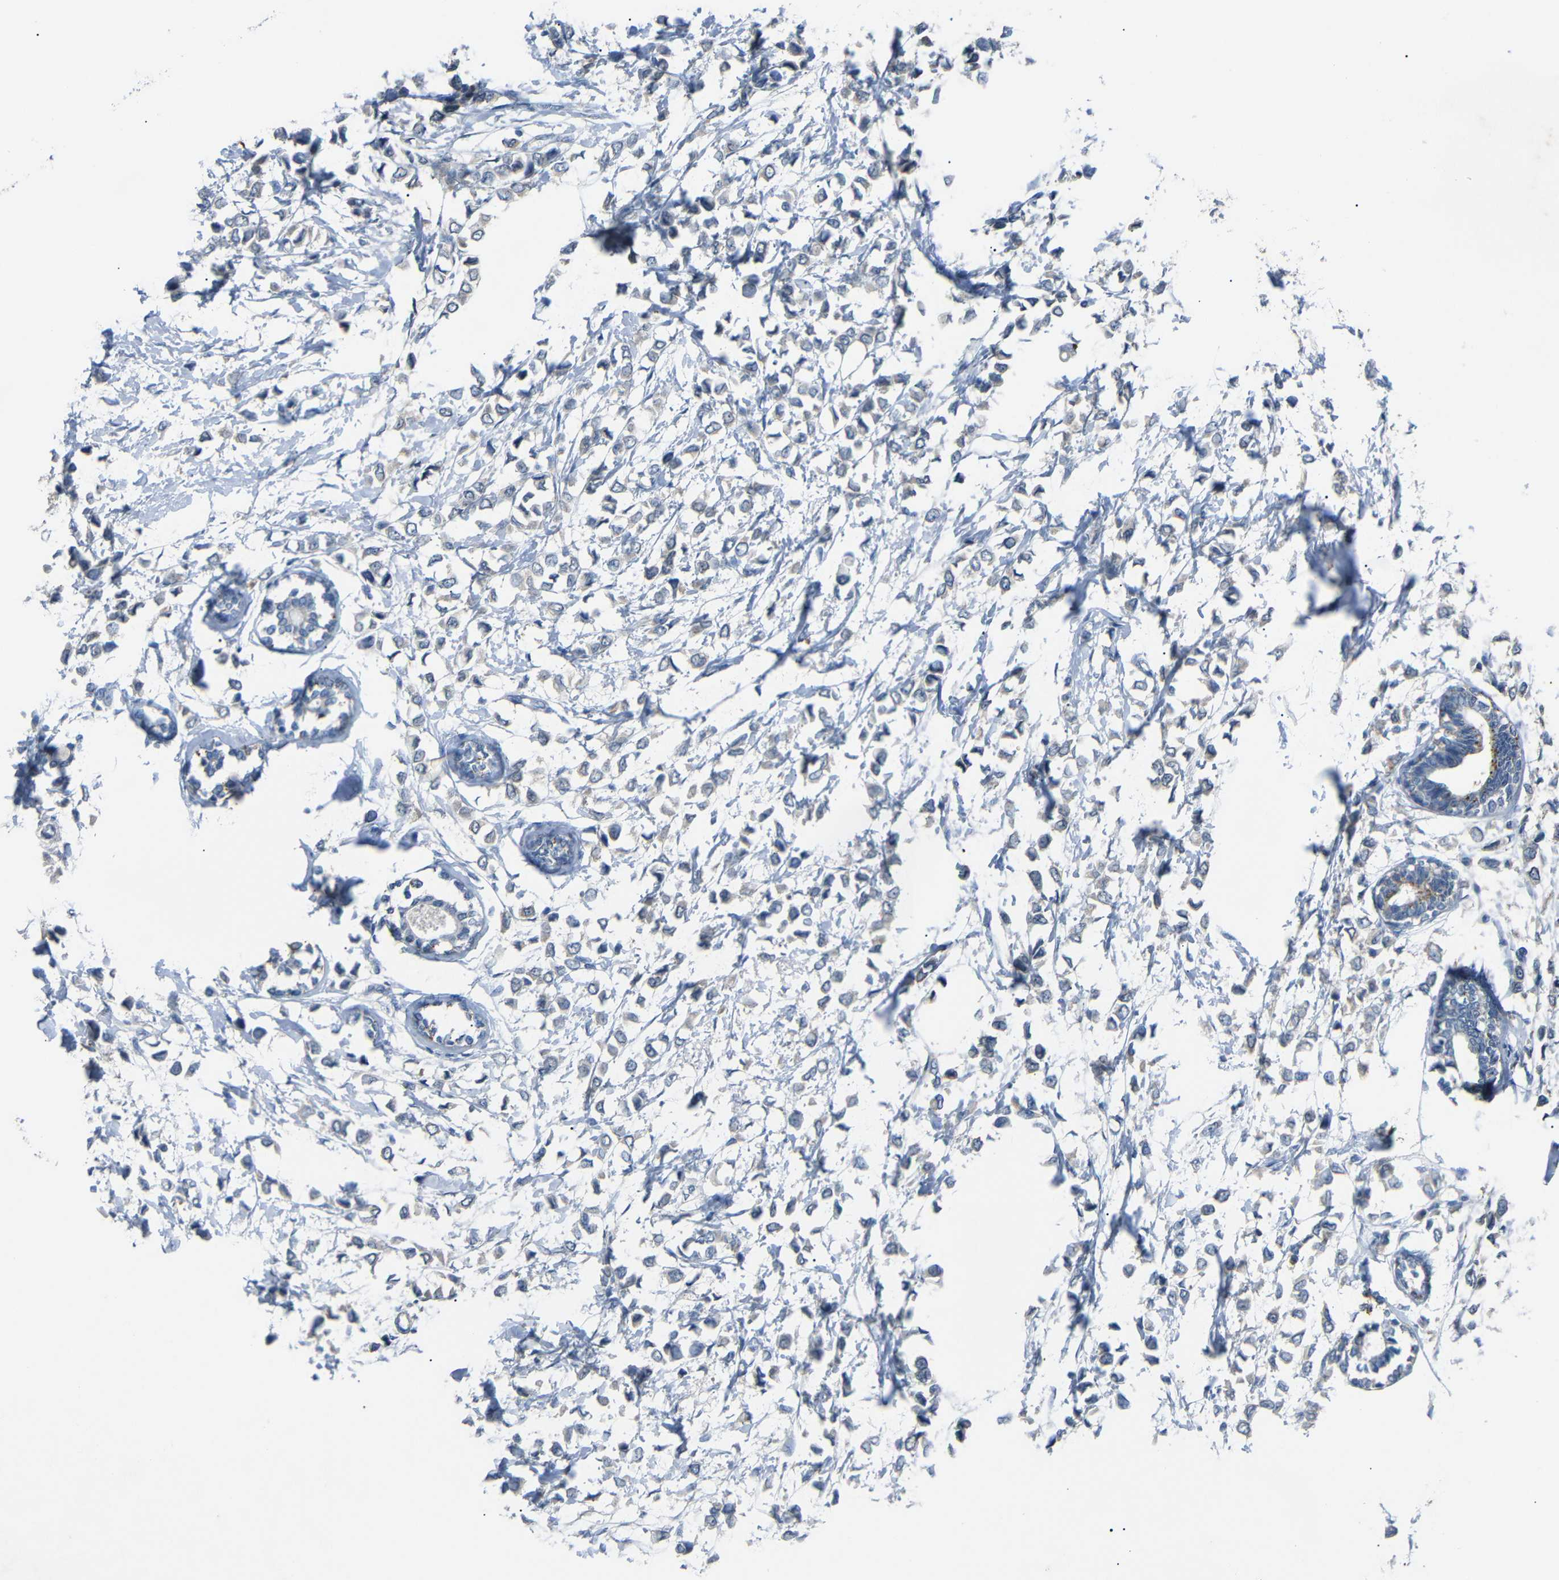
{"staining": {"intensity": "negative", "quantity": "none", "location": "none"}, "tissue": "breast cancer", "cell_type": "Tumor cells", "image_type": "cancer", "snomed": [{"axis": "morphology", "description": "Lobular carcinoma"}, {"axis": "topography", "description": "Breast"}], "caption": "This is an immunohistochemistry (IHC) image of human breast cancer. There is no staining in tumor cells.", "gene": "C6orf89", "patient": {"sex": "female", "age": 51}}